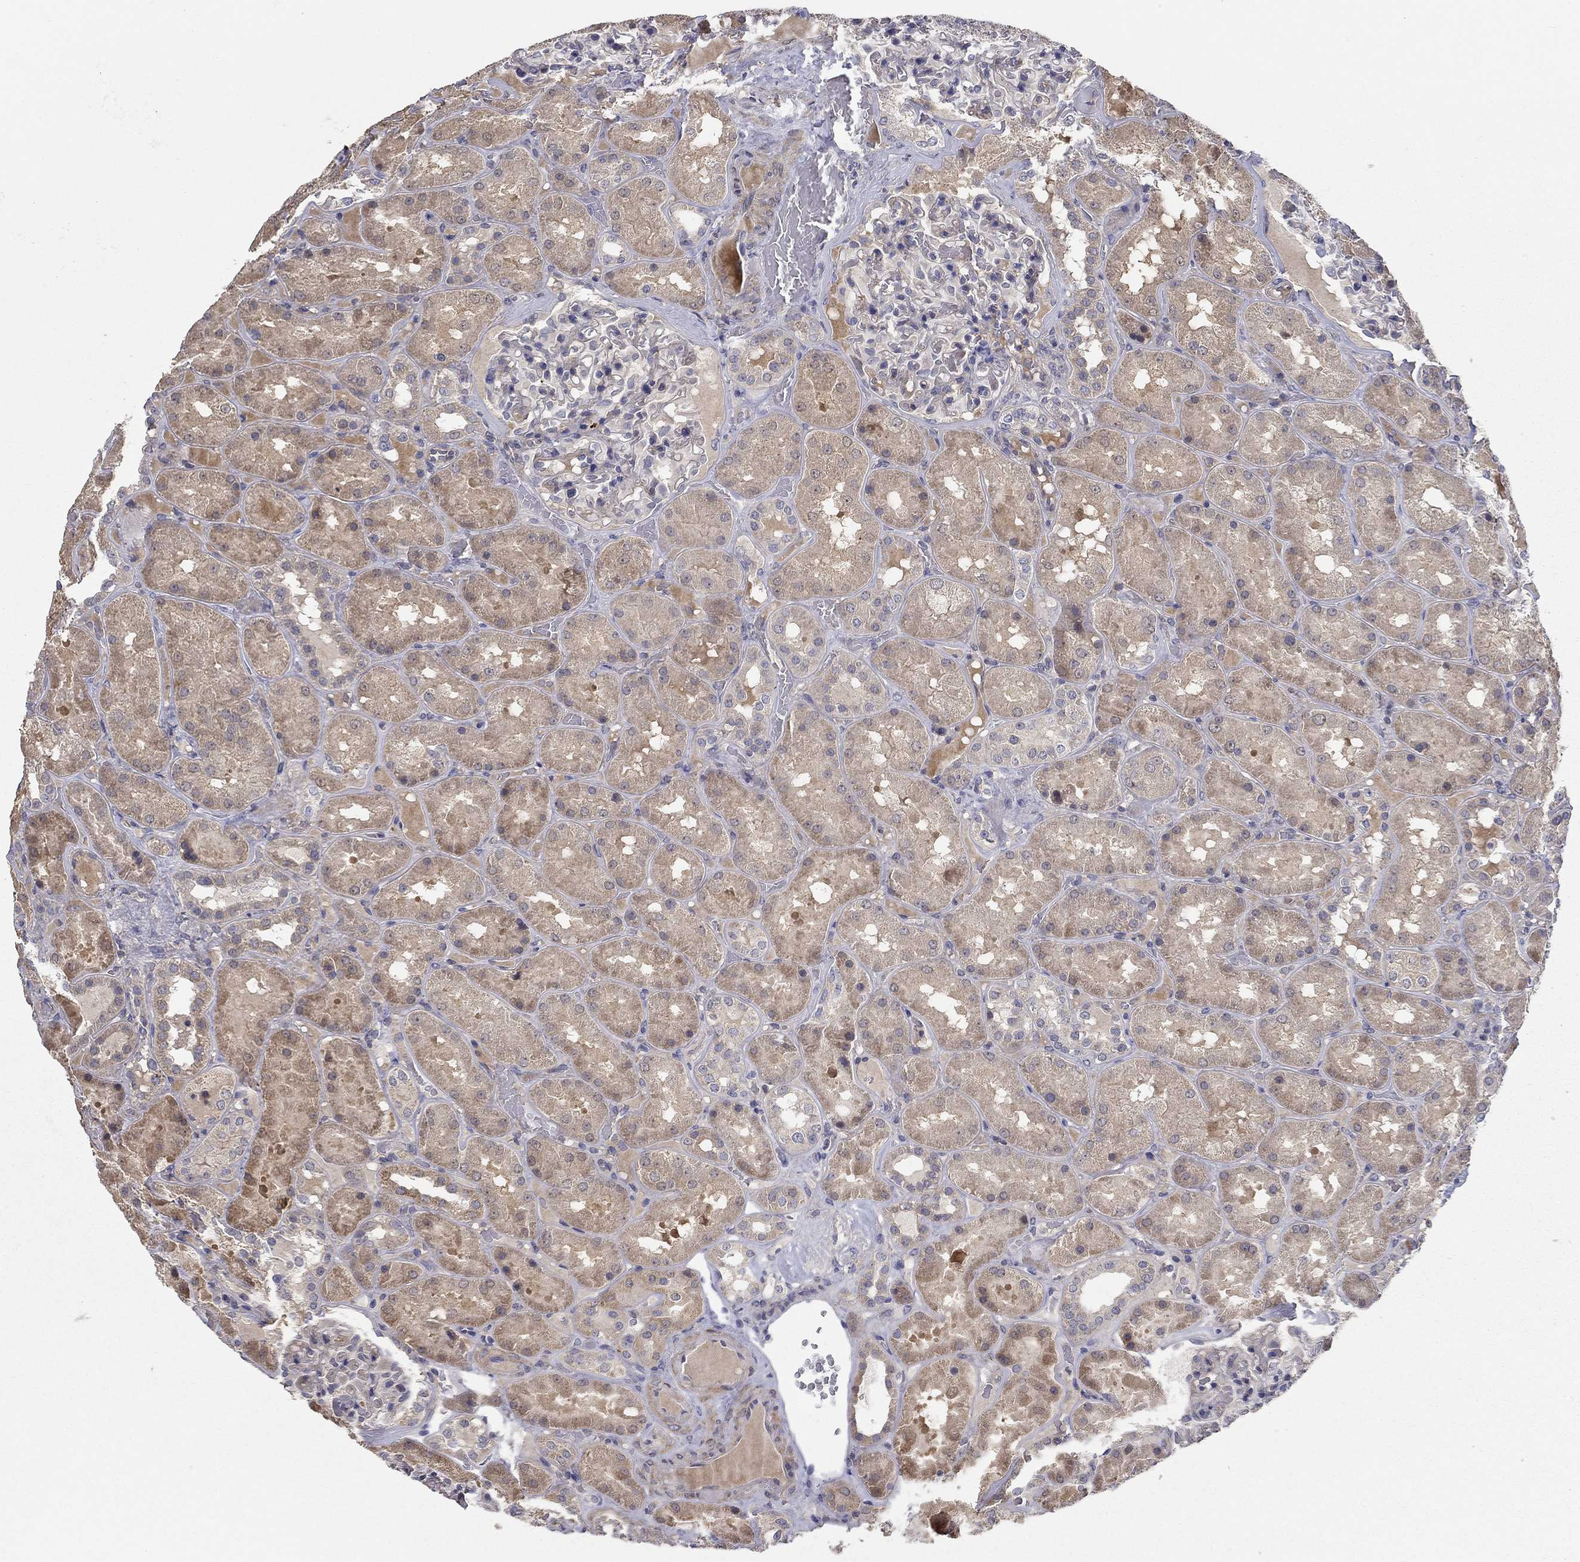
{"staining": {"intensity": "negative", "quantity": "none", "location": "none"}, "tissue": "kidney", "cell_type": "Cells in glomeruli", "image_type": "normal", "snomed": [{"axis": "morphology", "description": "Normal tissue, NOS"}, {"axis": "topography", "description": "Kidney"}], "caption": "This is a image of immunohistochemistry staining of benign kidney, which shows no expression in cells in glomeruli.", "gene": "GRK7", "patient": {"sex": "male", "age": 73}}